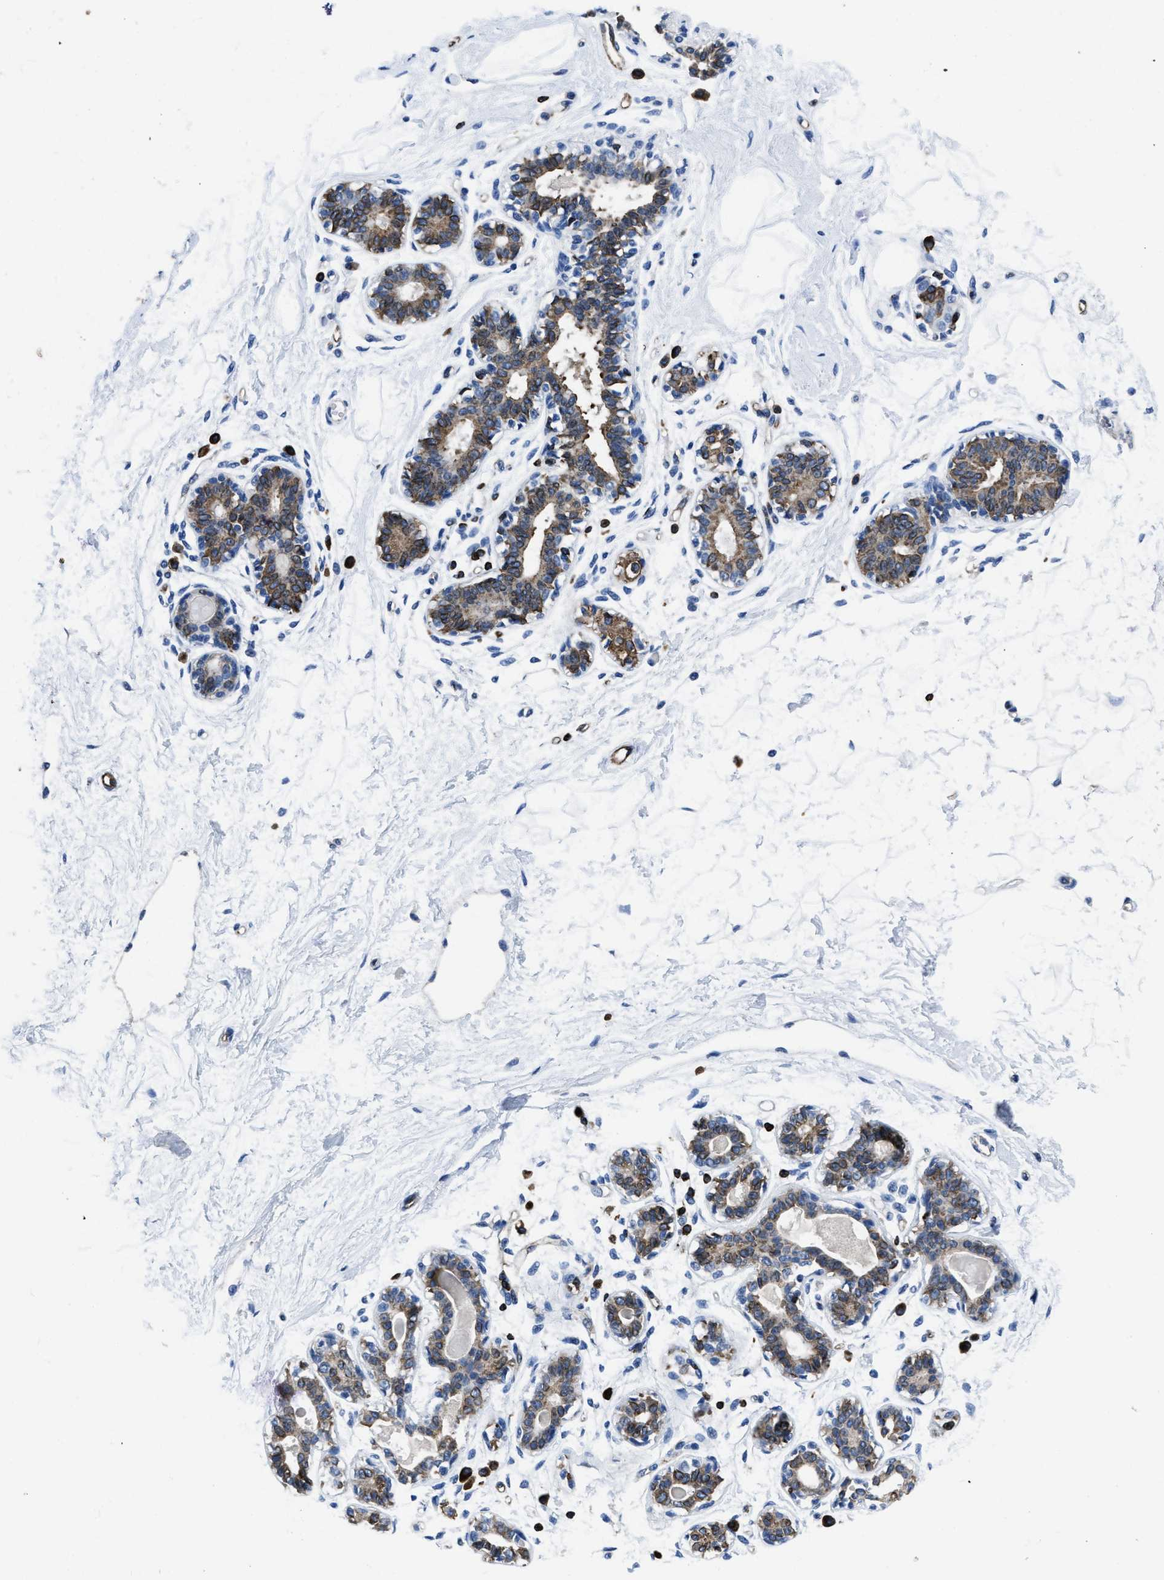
{"staining": {"intensity": "negative", "quantity": "none", "location": "none"}, "tissue": "breast", "cell_type": "Adipocytes", "image_type": "normal", "snomed": [{"axis": "morphology", "description": "Normal tissue, NOS"}, {"axis": "topography", "description": "Breast"}], "caption": "A histopathology image of human breast is negative for staining in adipocytes. (Stains: DAB (3,3'-diaminobenzidine) immunohistochemistry (IHC) with hematoxylin counter stain, Microscopy: brightfield microscopy at high magnification).", "gene": "ITGA3", "patient": {"sex": "female", "age": 45}}